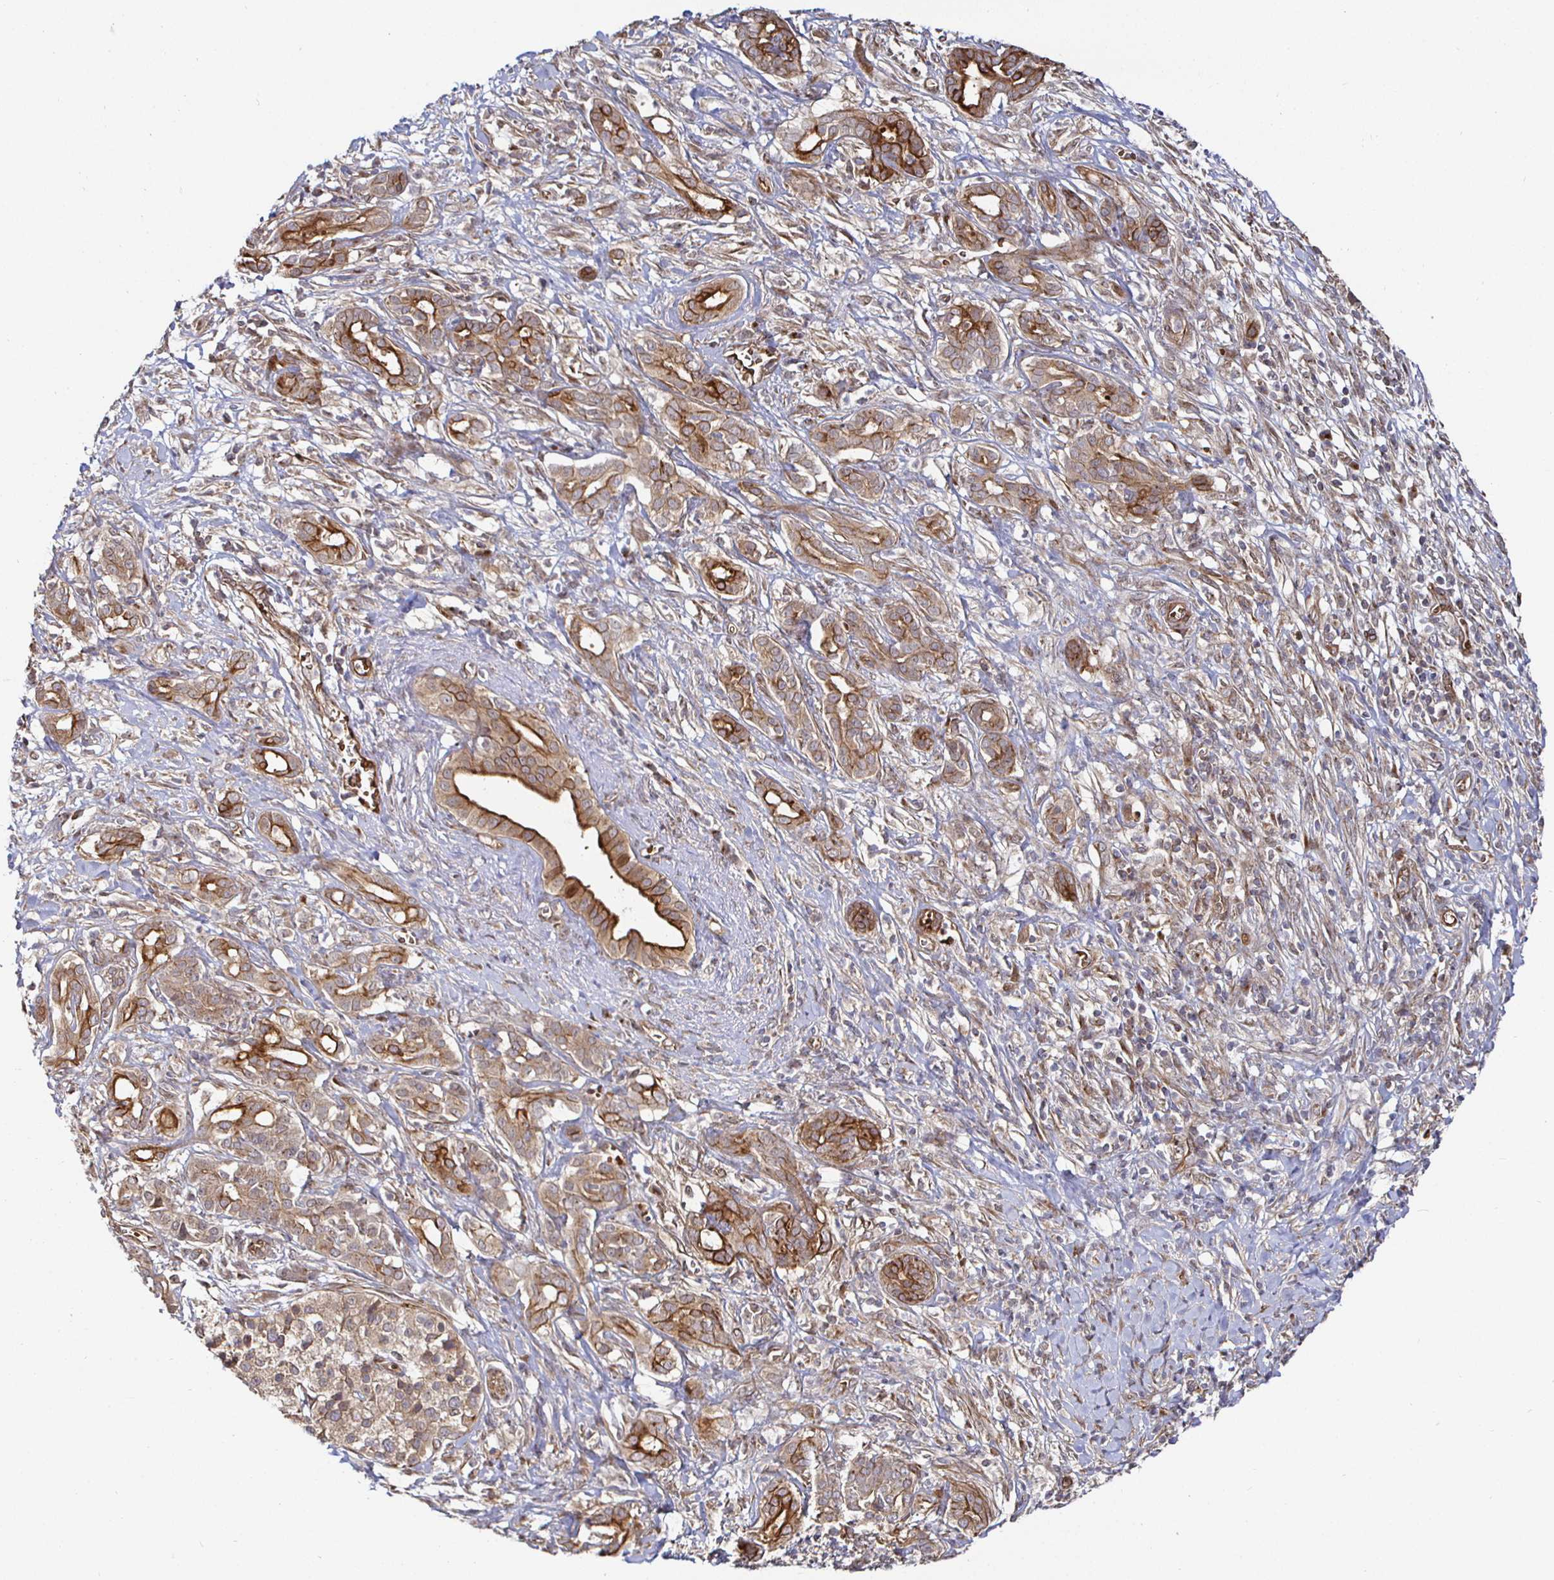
{"staining": {"intensity": "strong", "quantity": ">75%", "location": "cytoplasmic/membranous"}, "tissue": "pancreatic cancer", "cell_type": "Tumor cells", "image_type": "cancer", "snomed": [{"axis": "morphology", "description": "Adenocarcinoma, NOS"}, {"axis": "topography", "description": "Pancreas"}], "caption": "Protein expression analysis of pancreatic adenocarcinoma demonstrates strong cytoplasmic/membranous positivity in approximately >75% of tumor cells.", "gene": "TBKBP1", "patient": {"sex": "male", "age": 61}}